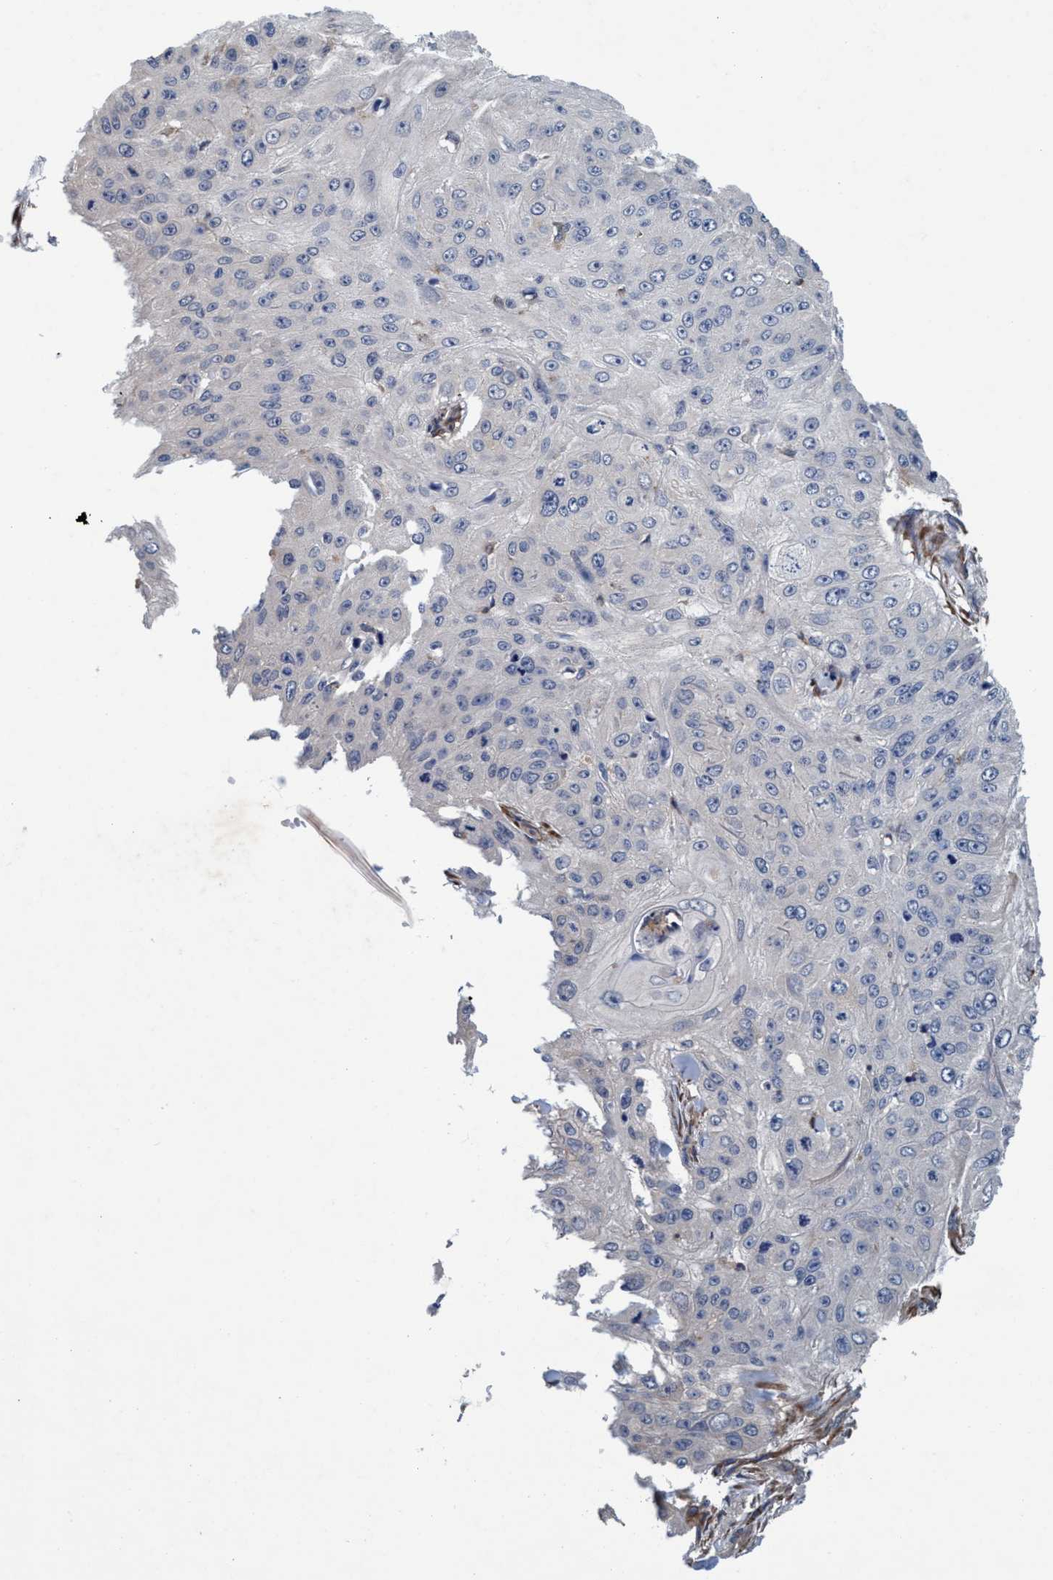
{"staining": {"intensity": "negative", "quantity": "none", "location": "none"}, "tissue": "skin cancer", "cell_type": "Tumor cells", "image_type": "cancer", "snomed": [{"axis": "morphology", "description": "Squamous cell carcinoma, NOS"}, {"axis": "topography", "description": "Skin"}], "caption": "High power microscopy image of an immunohistochemistry histopathology image of skin cancer, revealing no significant positivity in tumor cells.", "gene": "ENDOG", "patient": {"sex": "female", "age": 80}}